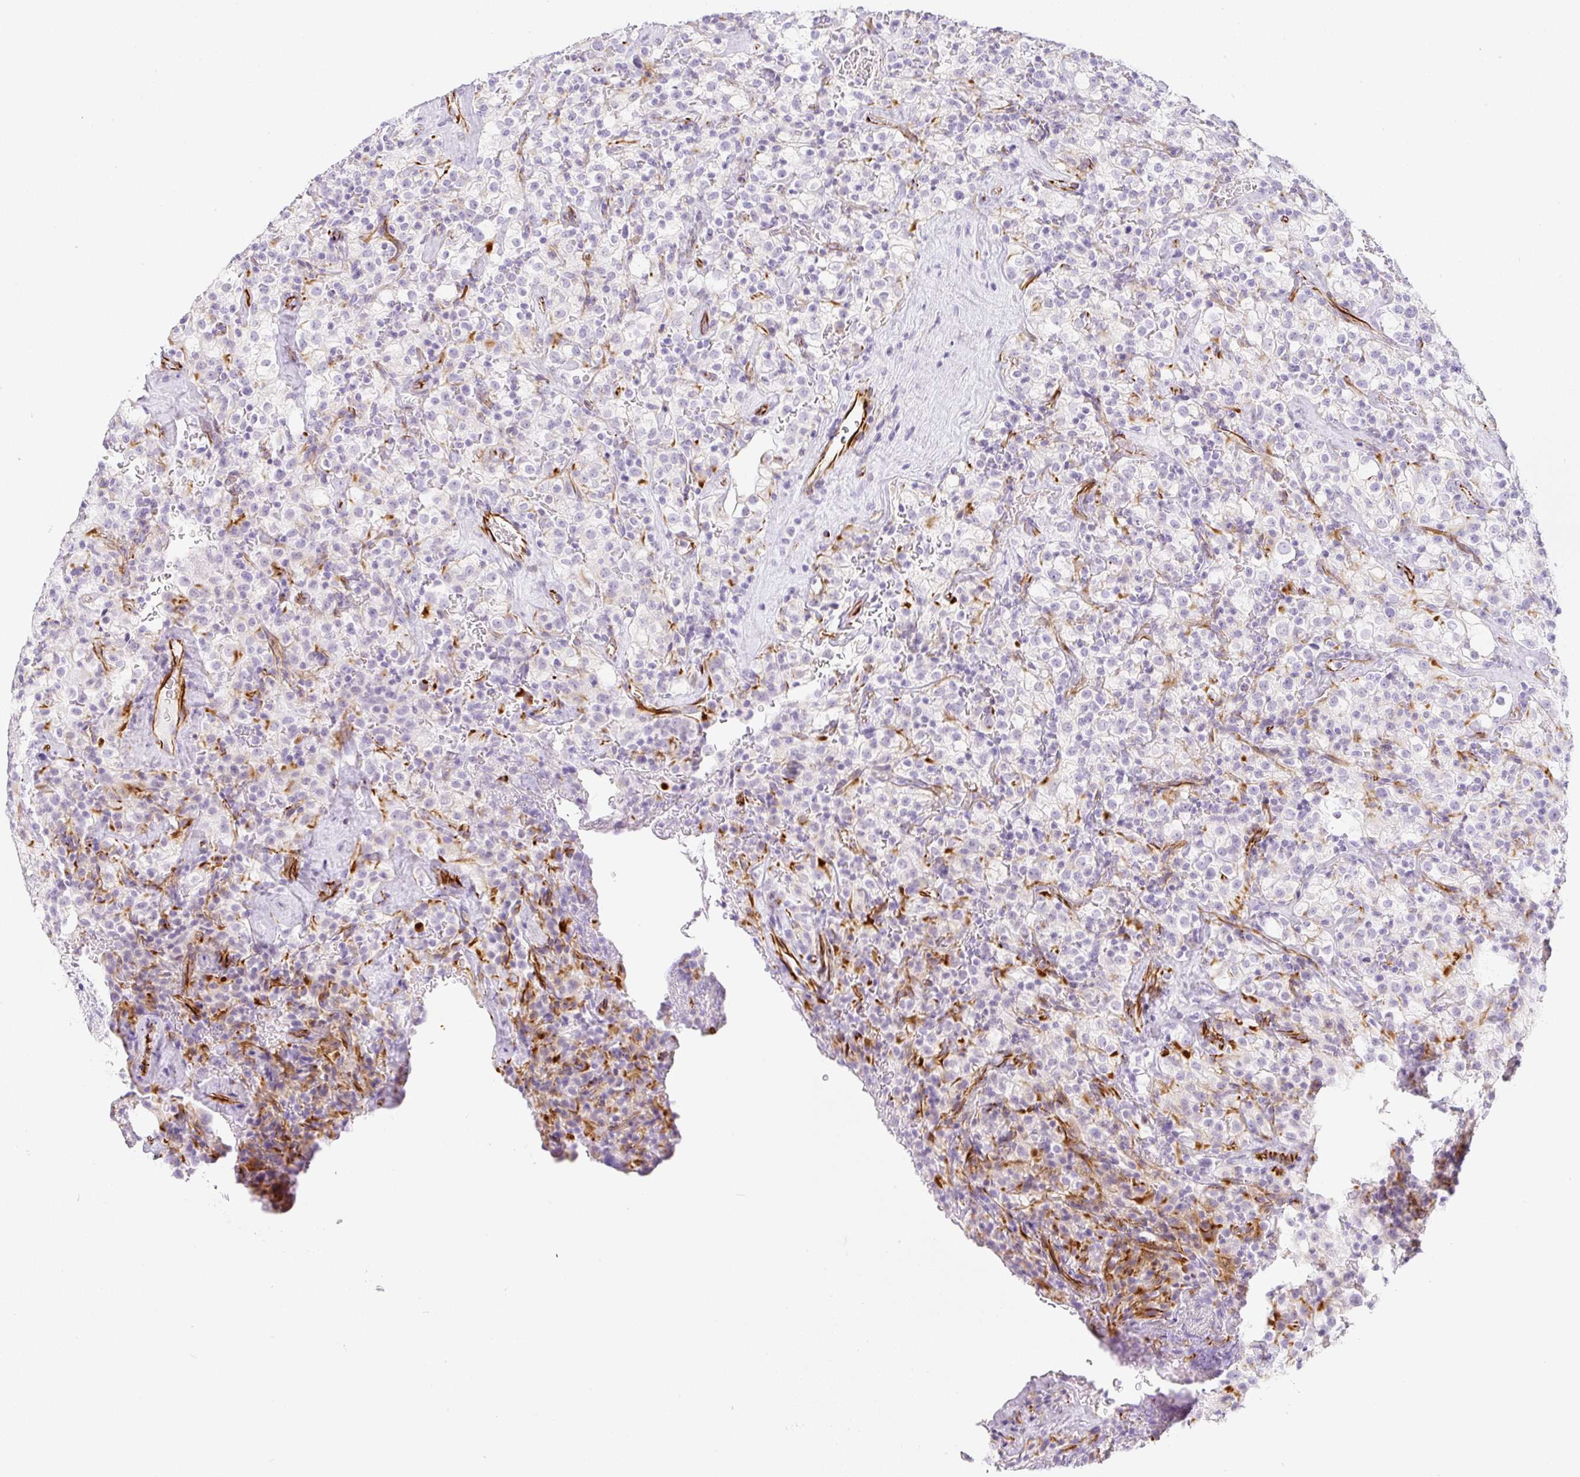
{"staining": {"intensity": "moderate", "quantity": "<25%", "location": "cytoplasmic/membranous"}, "tissue": "renal cancer", "cell_type": "Tumor cells", "image_type": "cancer", "snomed": [{"axis": "morphology", "description": "Adenocarcinoma, NOS"}, {"axis": "topography", "description": "Kidney"}], "caption": "Immunohistochemistry (DAB (3,3'-diaminobenzidine)) staining of human adenocarcinoma (renal) exhibits moderate cytoplasmic/membranous protein staining in approximately <25% of tumor cells.", "gene": "ZNF689", "patient": {"sex": "female", "age": 74}}